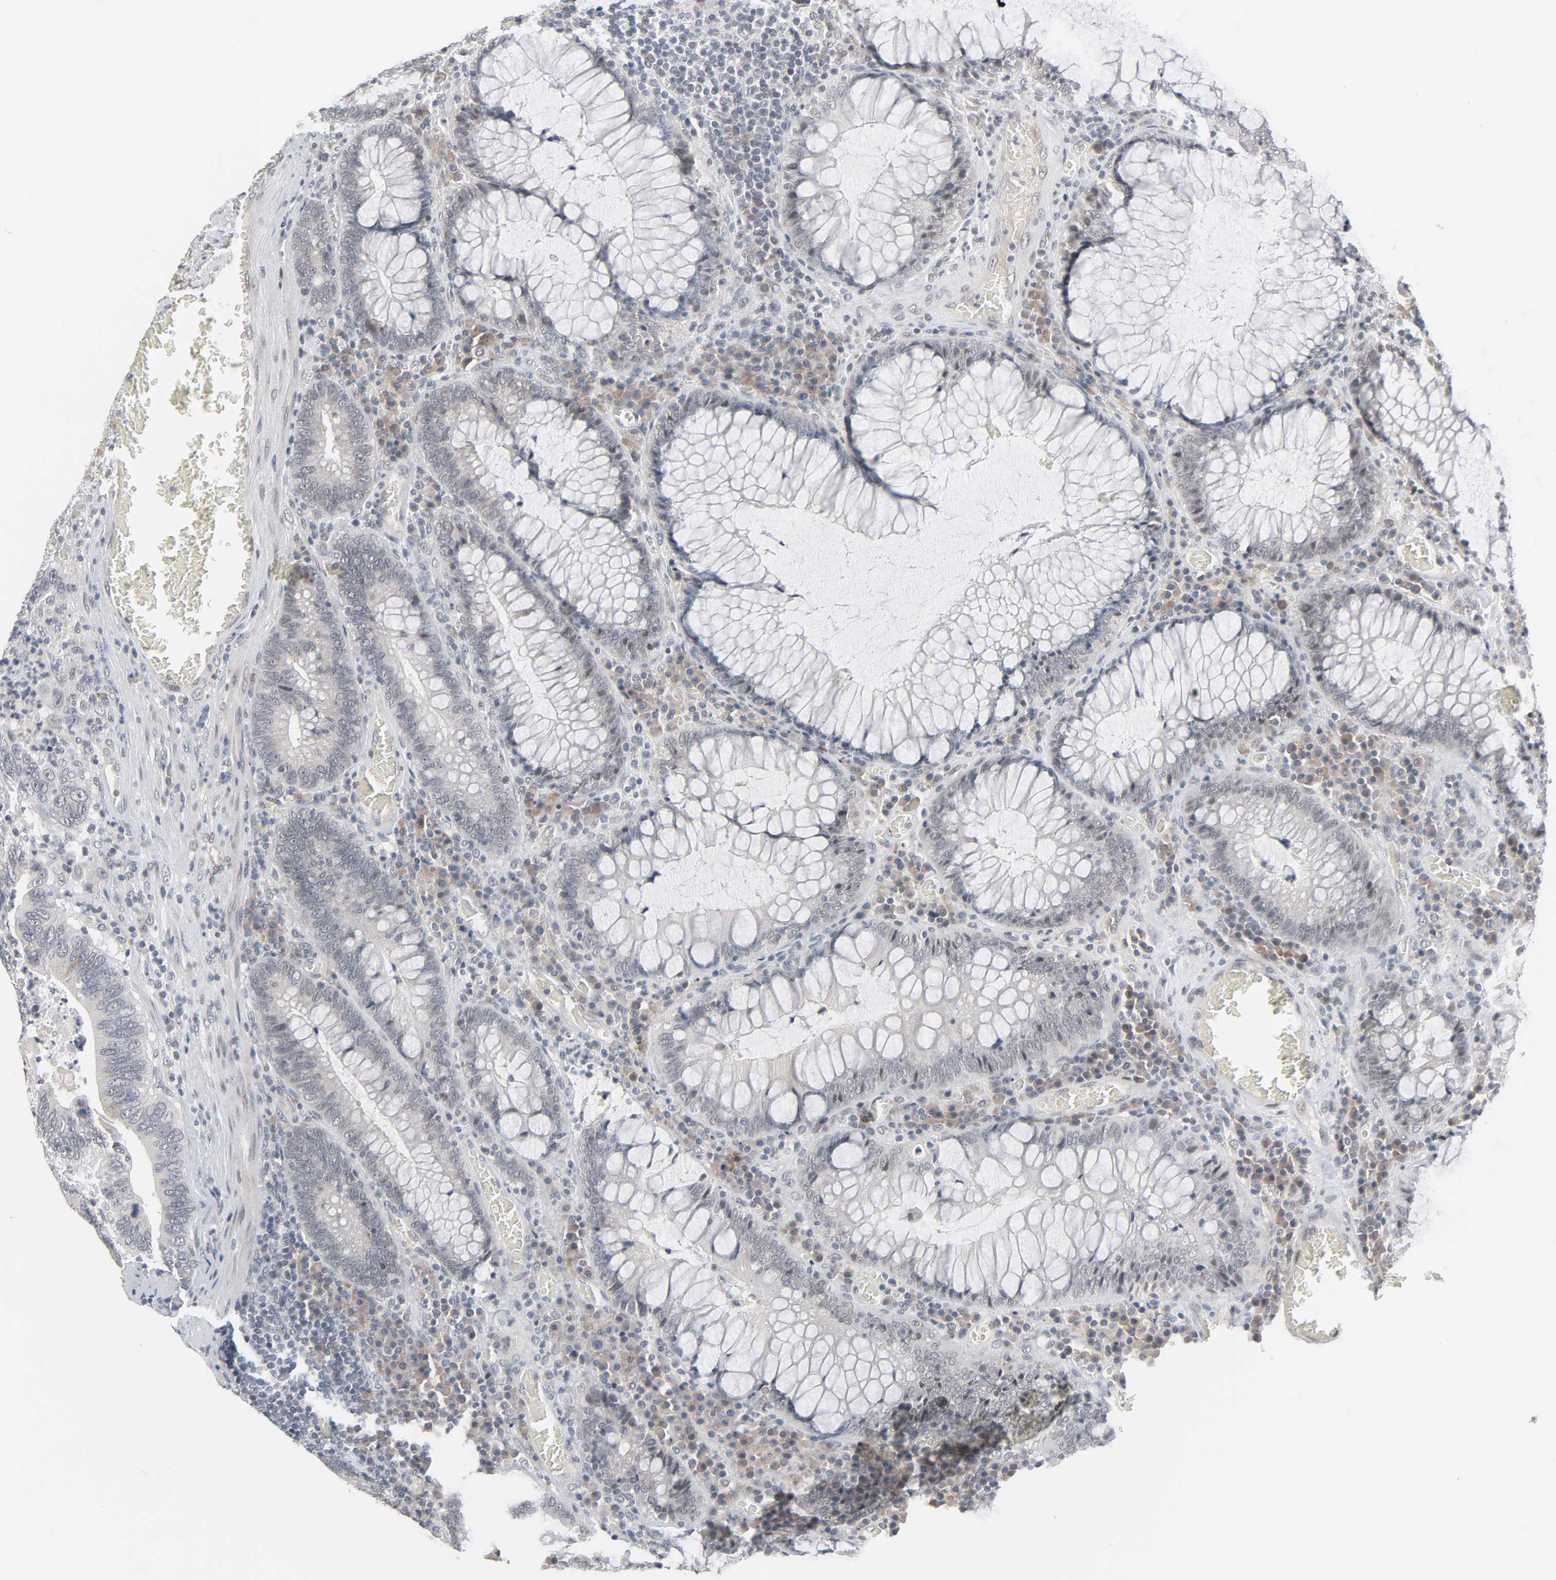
{"staining": {"intensity": "negative", "quantity": "none", "location": "none"}, "tissue": "colorectal cancer", "cell_type": "Tumor cells", "image_type": "cancer", "snomed": [{"axis": "morphology", "description": "Adenocarcinoma, NOS"}, {"axis": "topography", "description": "Colon"}], "caption": "The IHC image has no significant expression in tumor cells of colorectal cancer tissue. The staining is performed using DAB brown chromogen with nuclei counter-stained in using hematoxylin.", "gene": "MT3", "patient": {"sex": "male", "age": 72}}